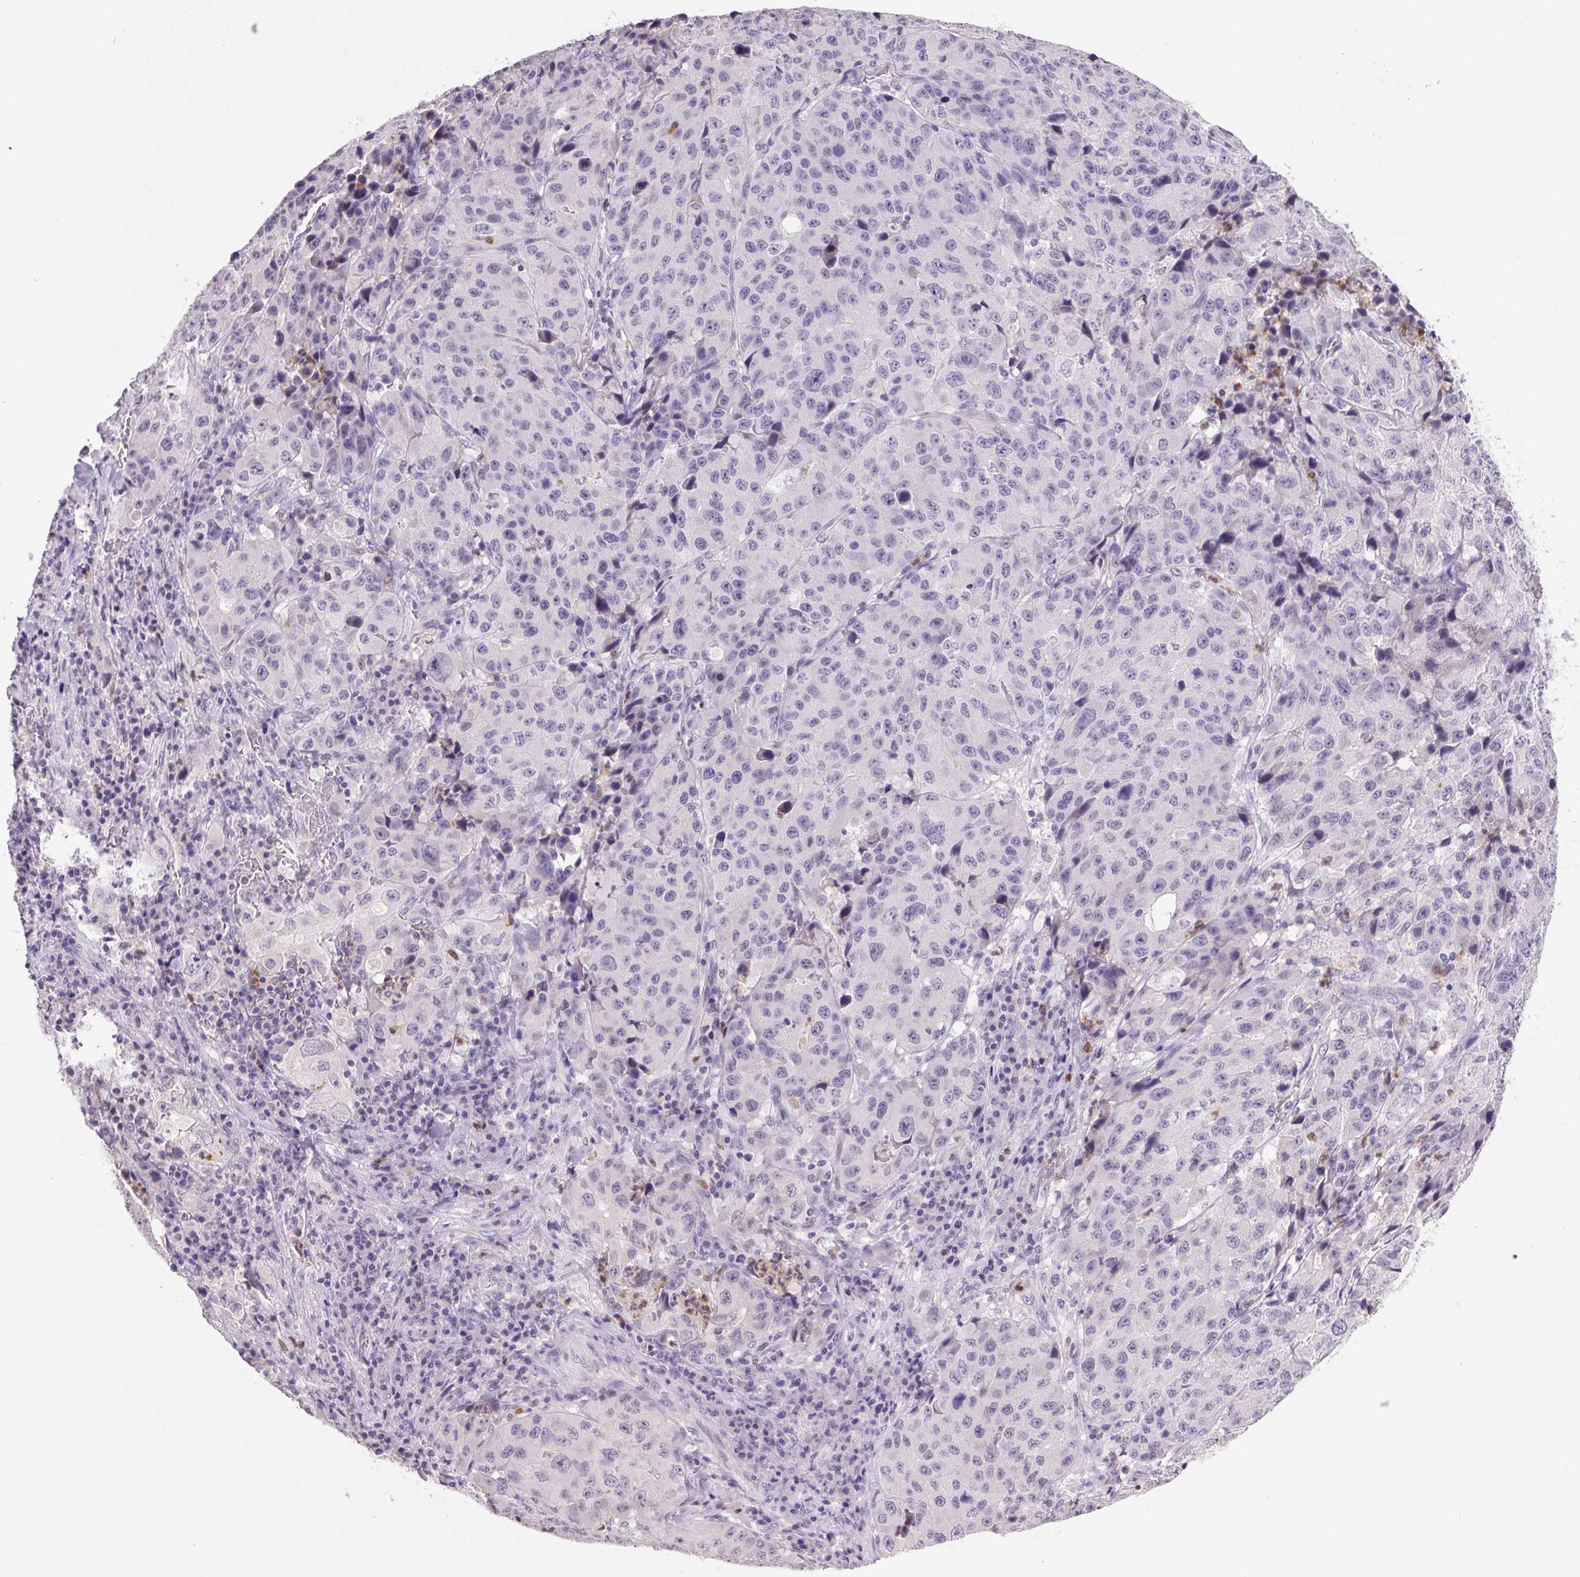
{"staining": {"intensity": "negative", "quantity": "none", "location": "none"}, "tissue": "stomach cancer", "cell_type": "Tumor cells", "image_type": "cancer", "snomed": [{"axis": "morphology", "description": "Adenocarcinoma, NOS"}, {"axis": "topography", "description": "Stomach"}], "caption": "IHC image of neoplastic tissue: stomach cancer (adenocarcinoma) stained with DAB (3,3'-diaminobenzidine) demonstrates no significant protein positivity in tumor cells. Brightfield microscopy of IHC stained with DAB (3,3'-diaminobenzidine) (brown) and hematoxylin (blue), captured at high magnification.", "gene": "TRDN", "patient": {"sex": "male", "age": 71}}